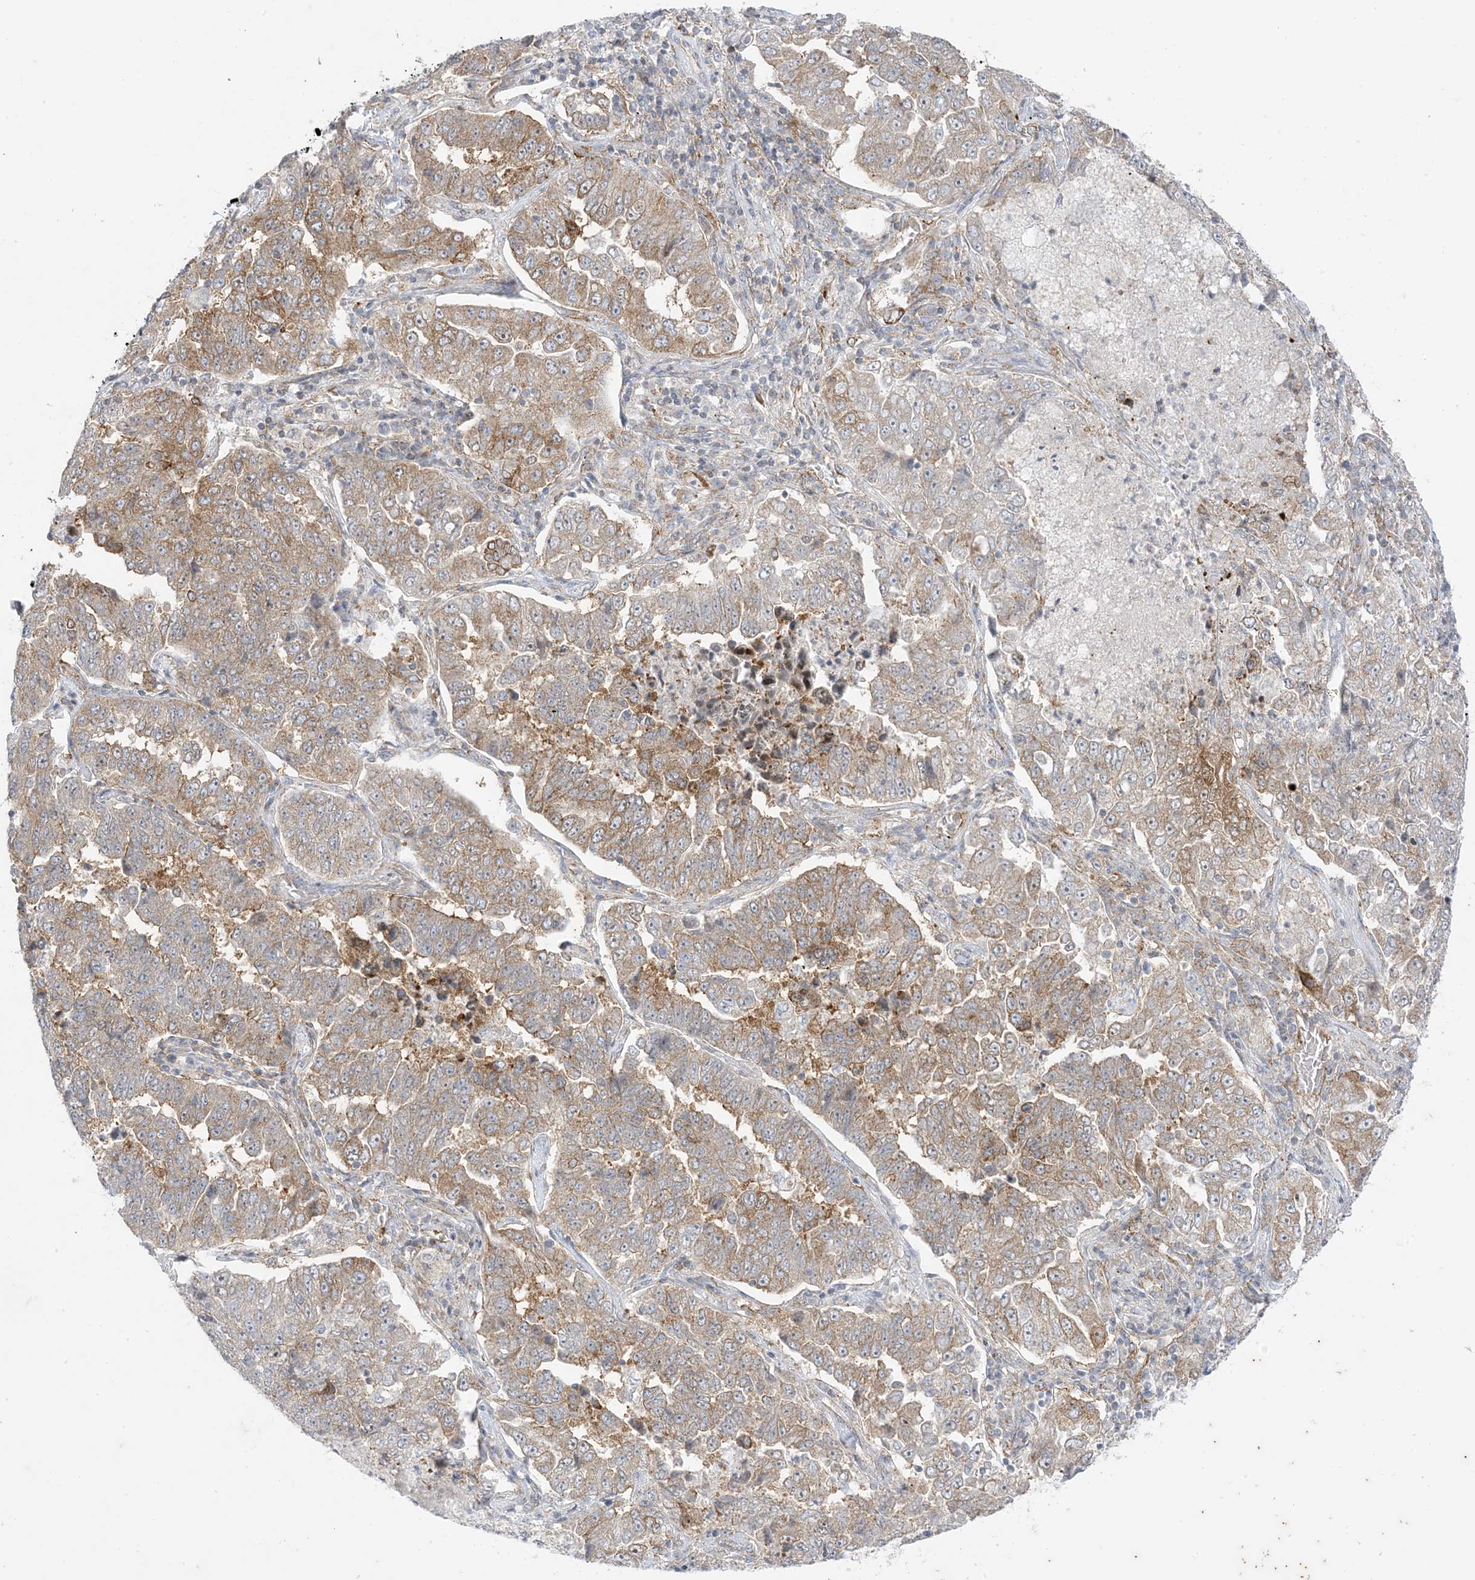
{"staining": {"intensity": "moderate", "quantity": ">75%", "location": "cytoplasmic/membranous"}, "tissue": "lung cancer", "cell_type": "Tumor cells", "image_type": "cancer", "snomed": [{"axis": "morphology", "description": "Adenocarcinoma, NOS"}, {"axis": "topography", "description": "Lung"}], "caption": "DAB (3,3'-diaminobenzidine) immunohistochemical staining of human adenocarcinoma (lung) shows moderate cytoplasmic/membranous protein positivity in approximately >75% of tumor cells.", "gene": "RAC1", "patient": {"sex": "female", "age": 51}}